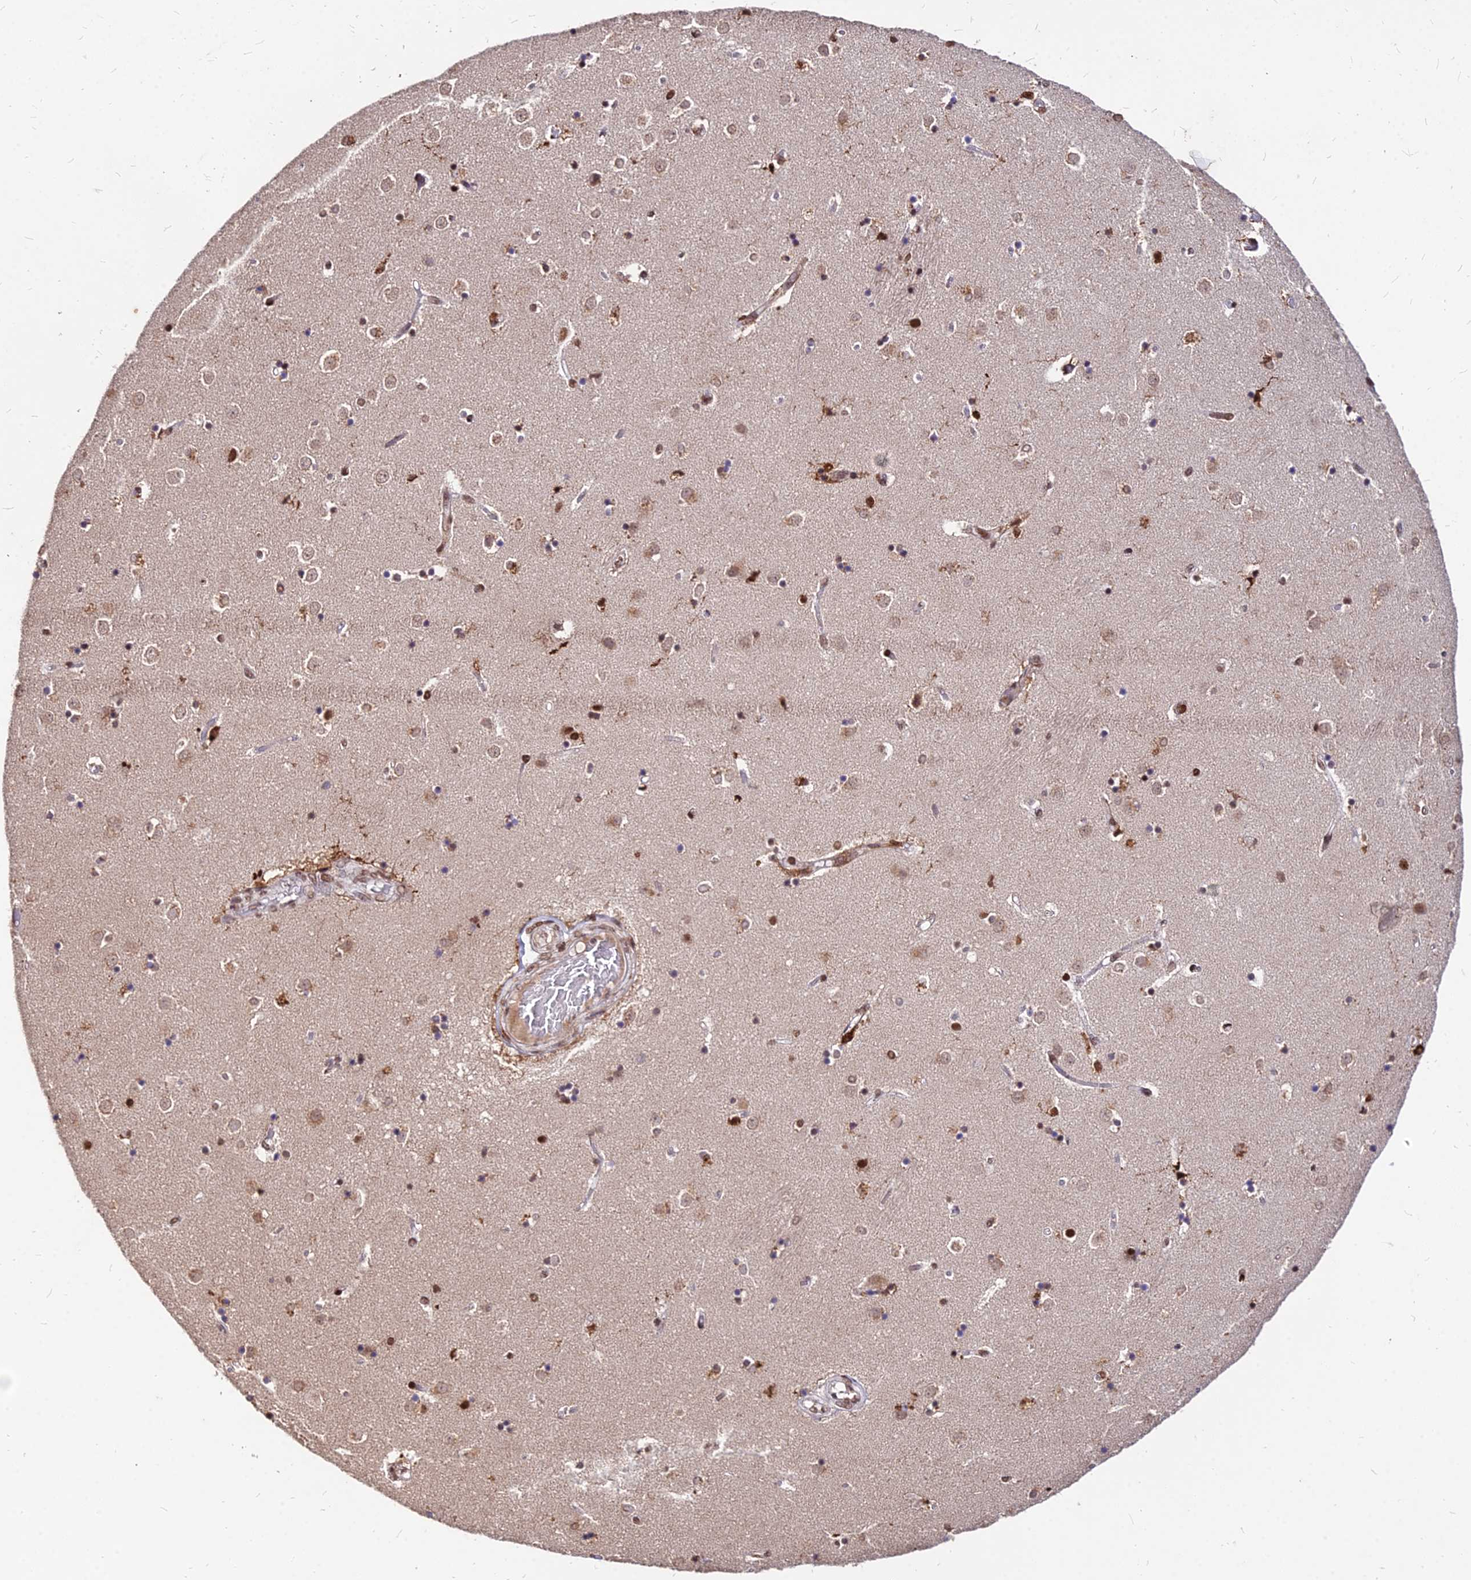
{"staining": {"intensity": "moderate", "quantity": "<25%", "location": "nuclear"}, "tissue": "caudate", "cell_type": "Glial cells", "image_type": "normal", "snomed": [{"axis": "morphology", "description": "Normal tissue, NOS"}, {"axis": "topography", "description": "Lateral ventricle wall"}], "caption": "About <25% of glial cells in benign caudate demonstrate moderate nuclear protein expression as visualized by brown immunohistochemical staining.", "gene": "ZBED4", "patient": {"sex": "female", "age": 52}}